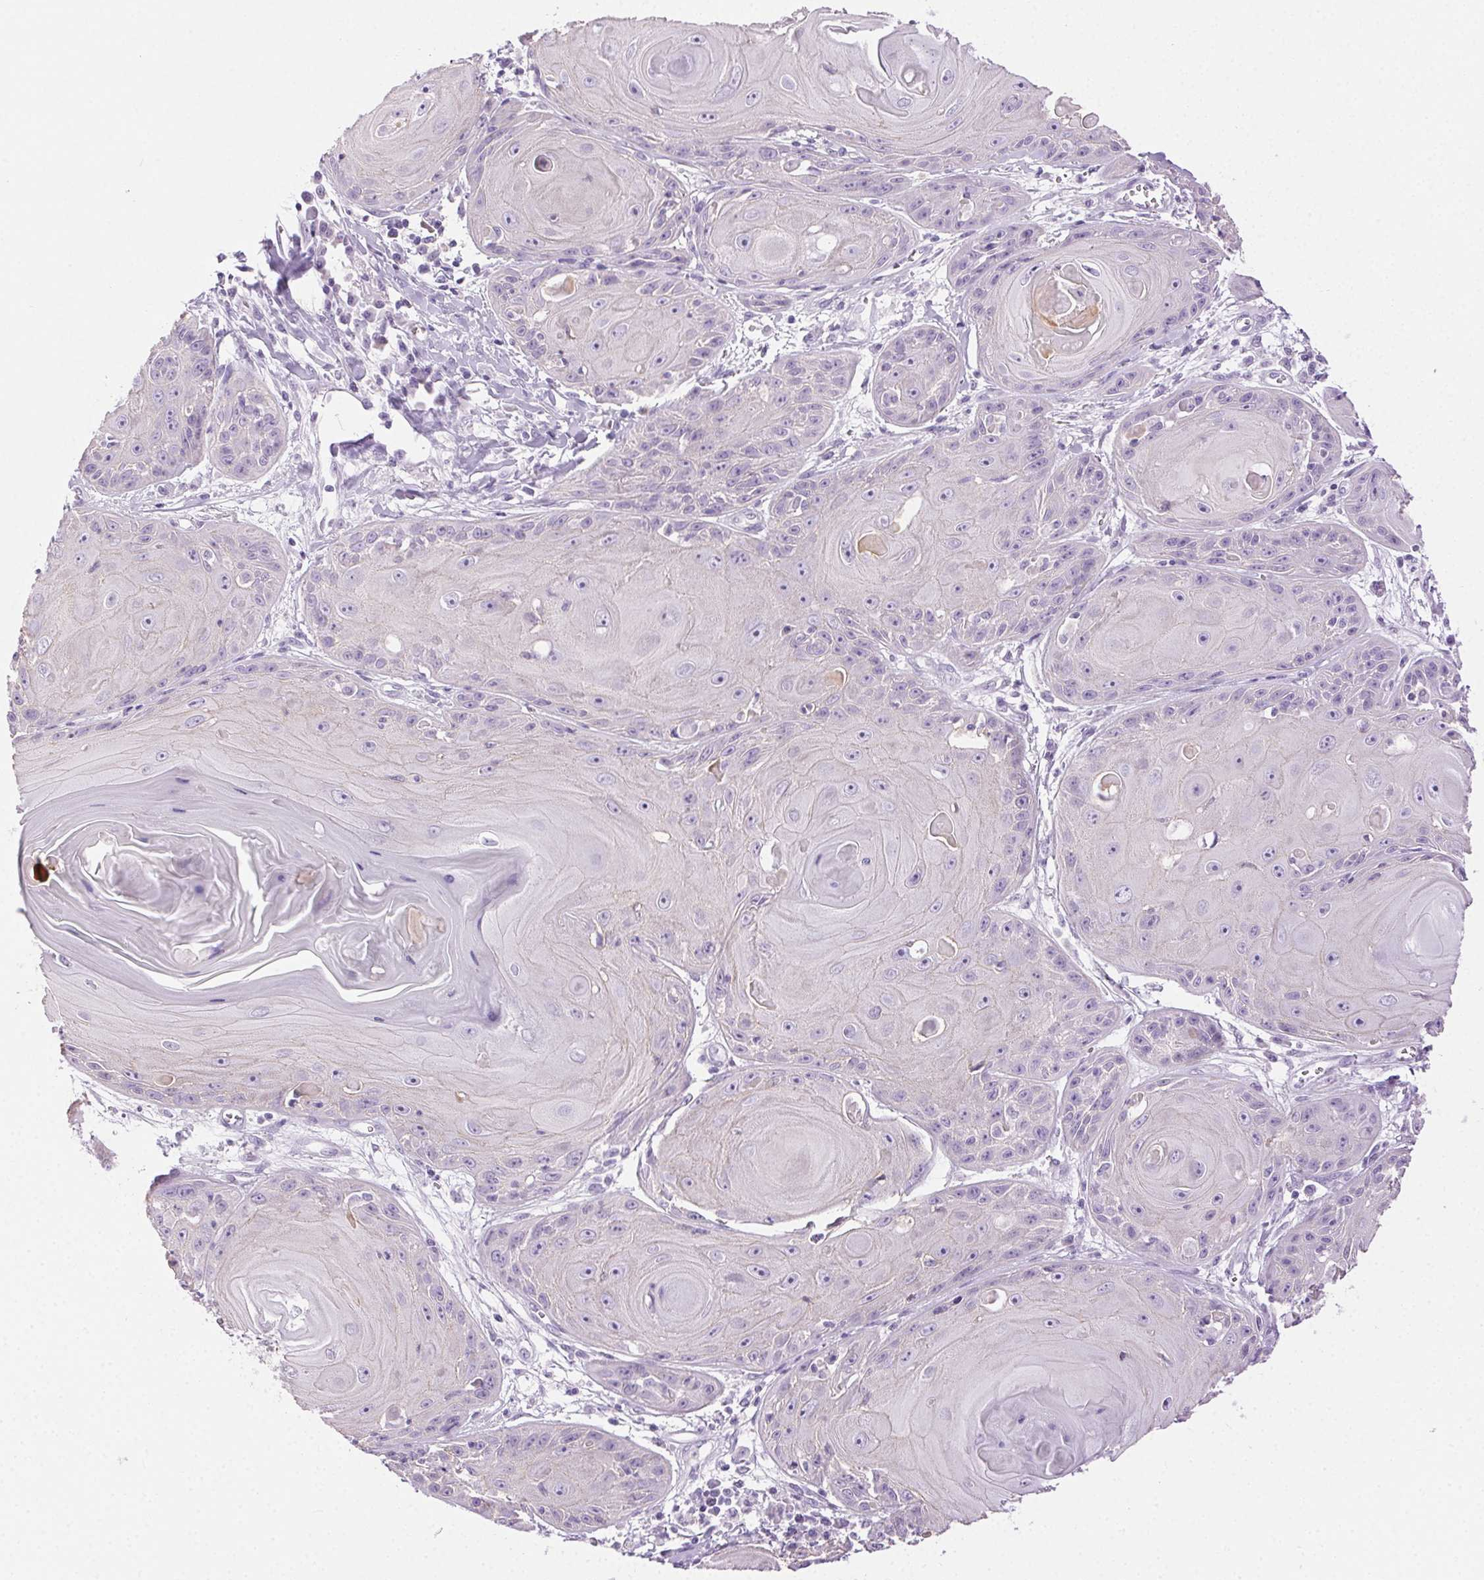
{"staining": {"intensity": "negative", "quantity": "none", "location": "none"}, "tissue": "skin cancer", "cell_type": "Tumor cells", "image_type": "cancer", "snomed": [{"axis": "morphology", "description": "Squamous cell carcinoma, NOS"}, {"axis": "topography", "description": "Skin"}, {"axis": "topography", "description": "Vulva"}], "caption": "A photomicrograph of skin cancer stained for a protein demonstrates no brown staining in tumor cells.", "gene": "CLDN10", "patient": {"sex": "female", "age": 85}}